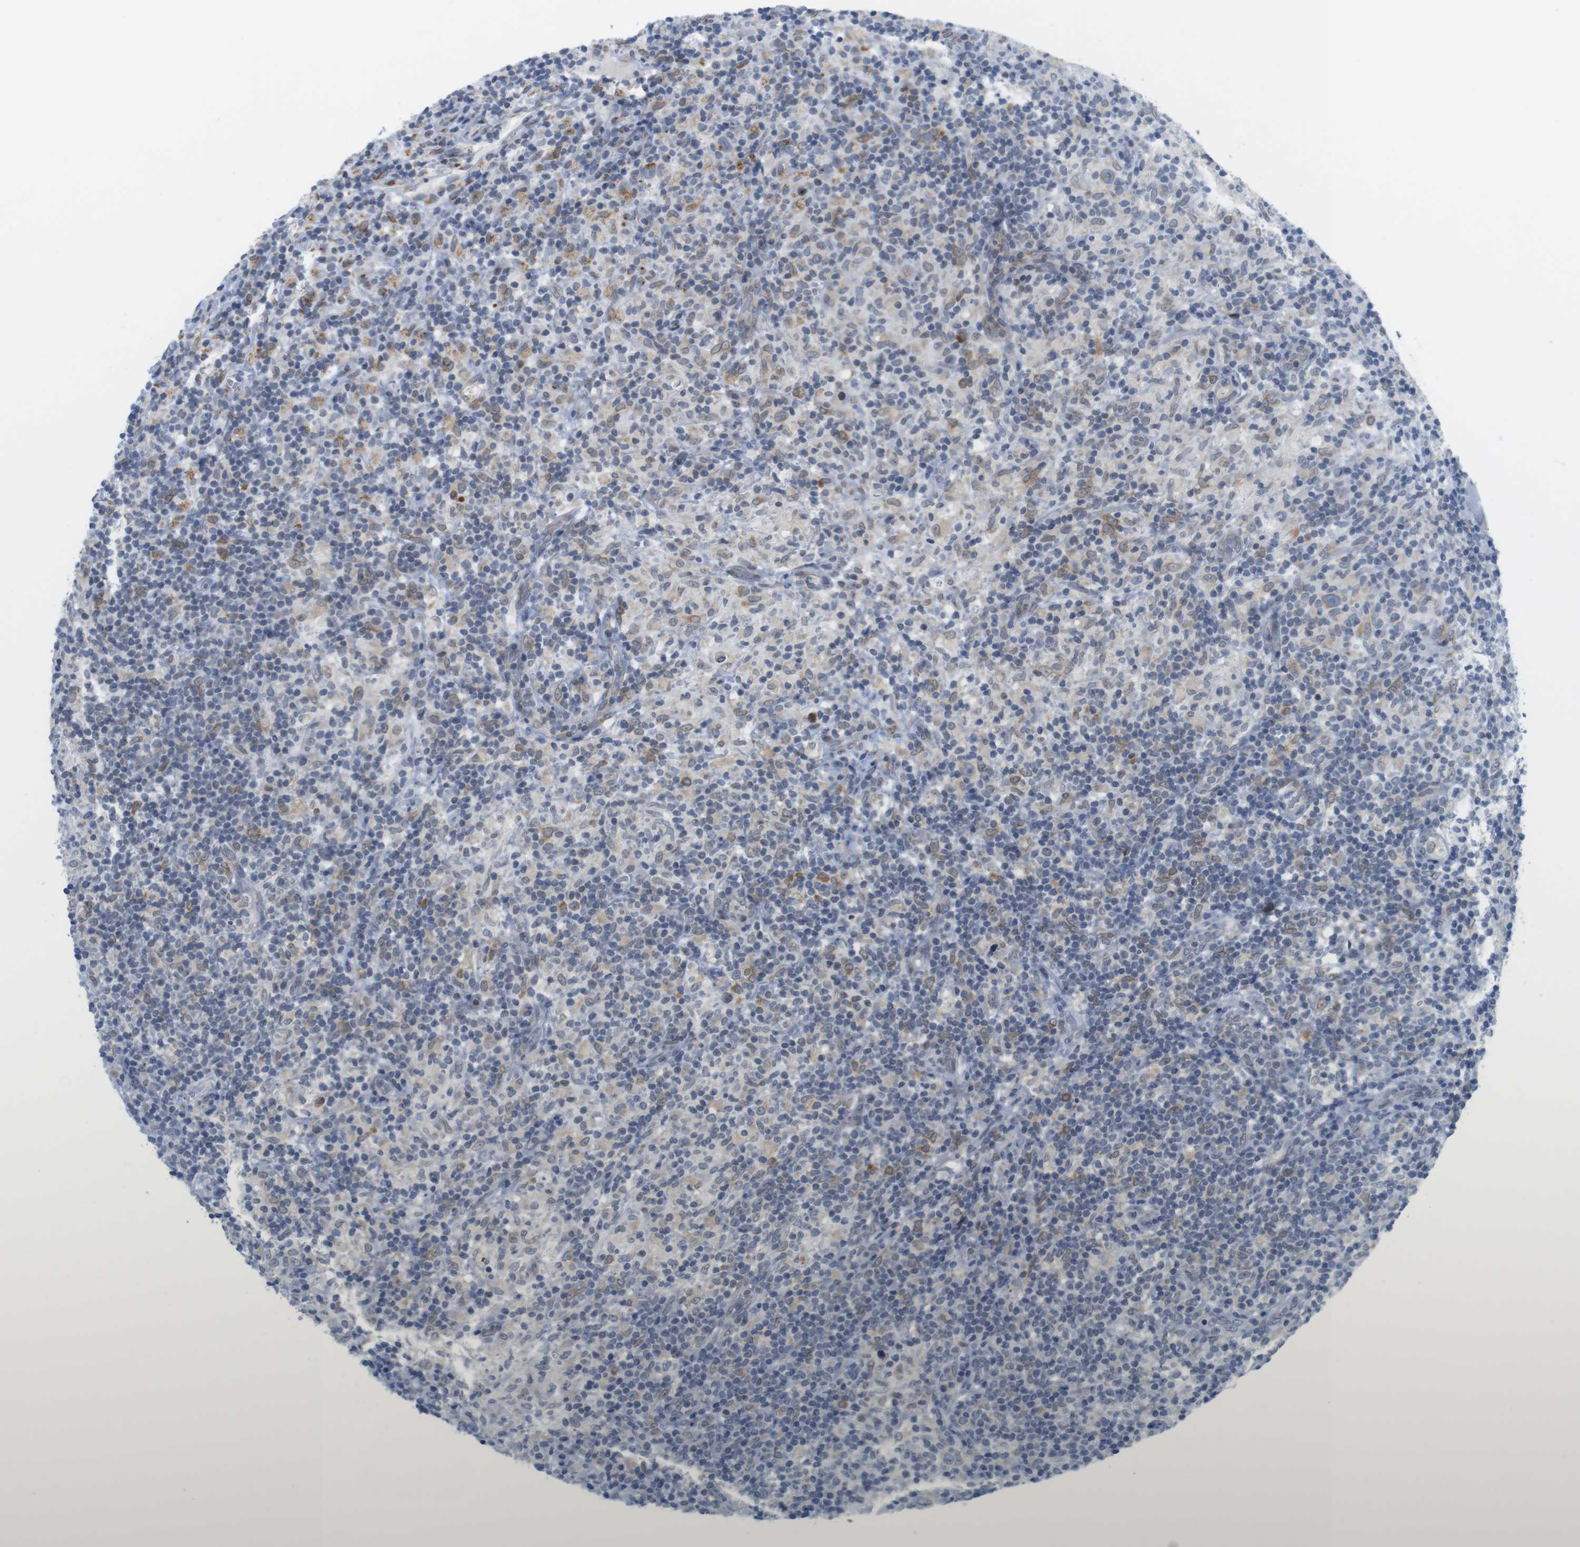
{"staining": {"intensity": "weak", "quantity": "25%-75%", "location": "cytoplasmic/membranous"}, "tissue": "lymphoma", "cell_type": "Tumor cells", "image_type": "cancer", "snomed": [{"axis": "morphology", "description": "Hodgkin's disease, NOS"}, {"axis": "topography", "description": "Lymph node"}], "caption": "Protein staining of lymphoma tissue demonstrates weak cytoplasmic/membranous positivity in approximately 25%-75% of tumor cells.", "gene": "ERGIC3", "patient": {"sex": "male", "age": 70}}